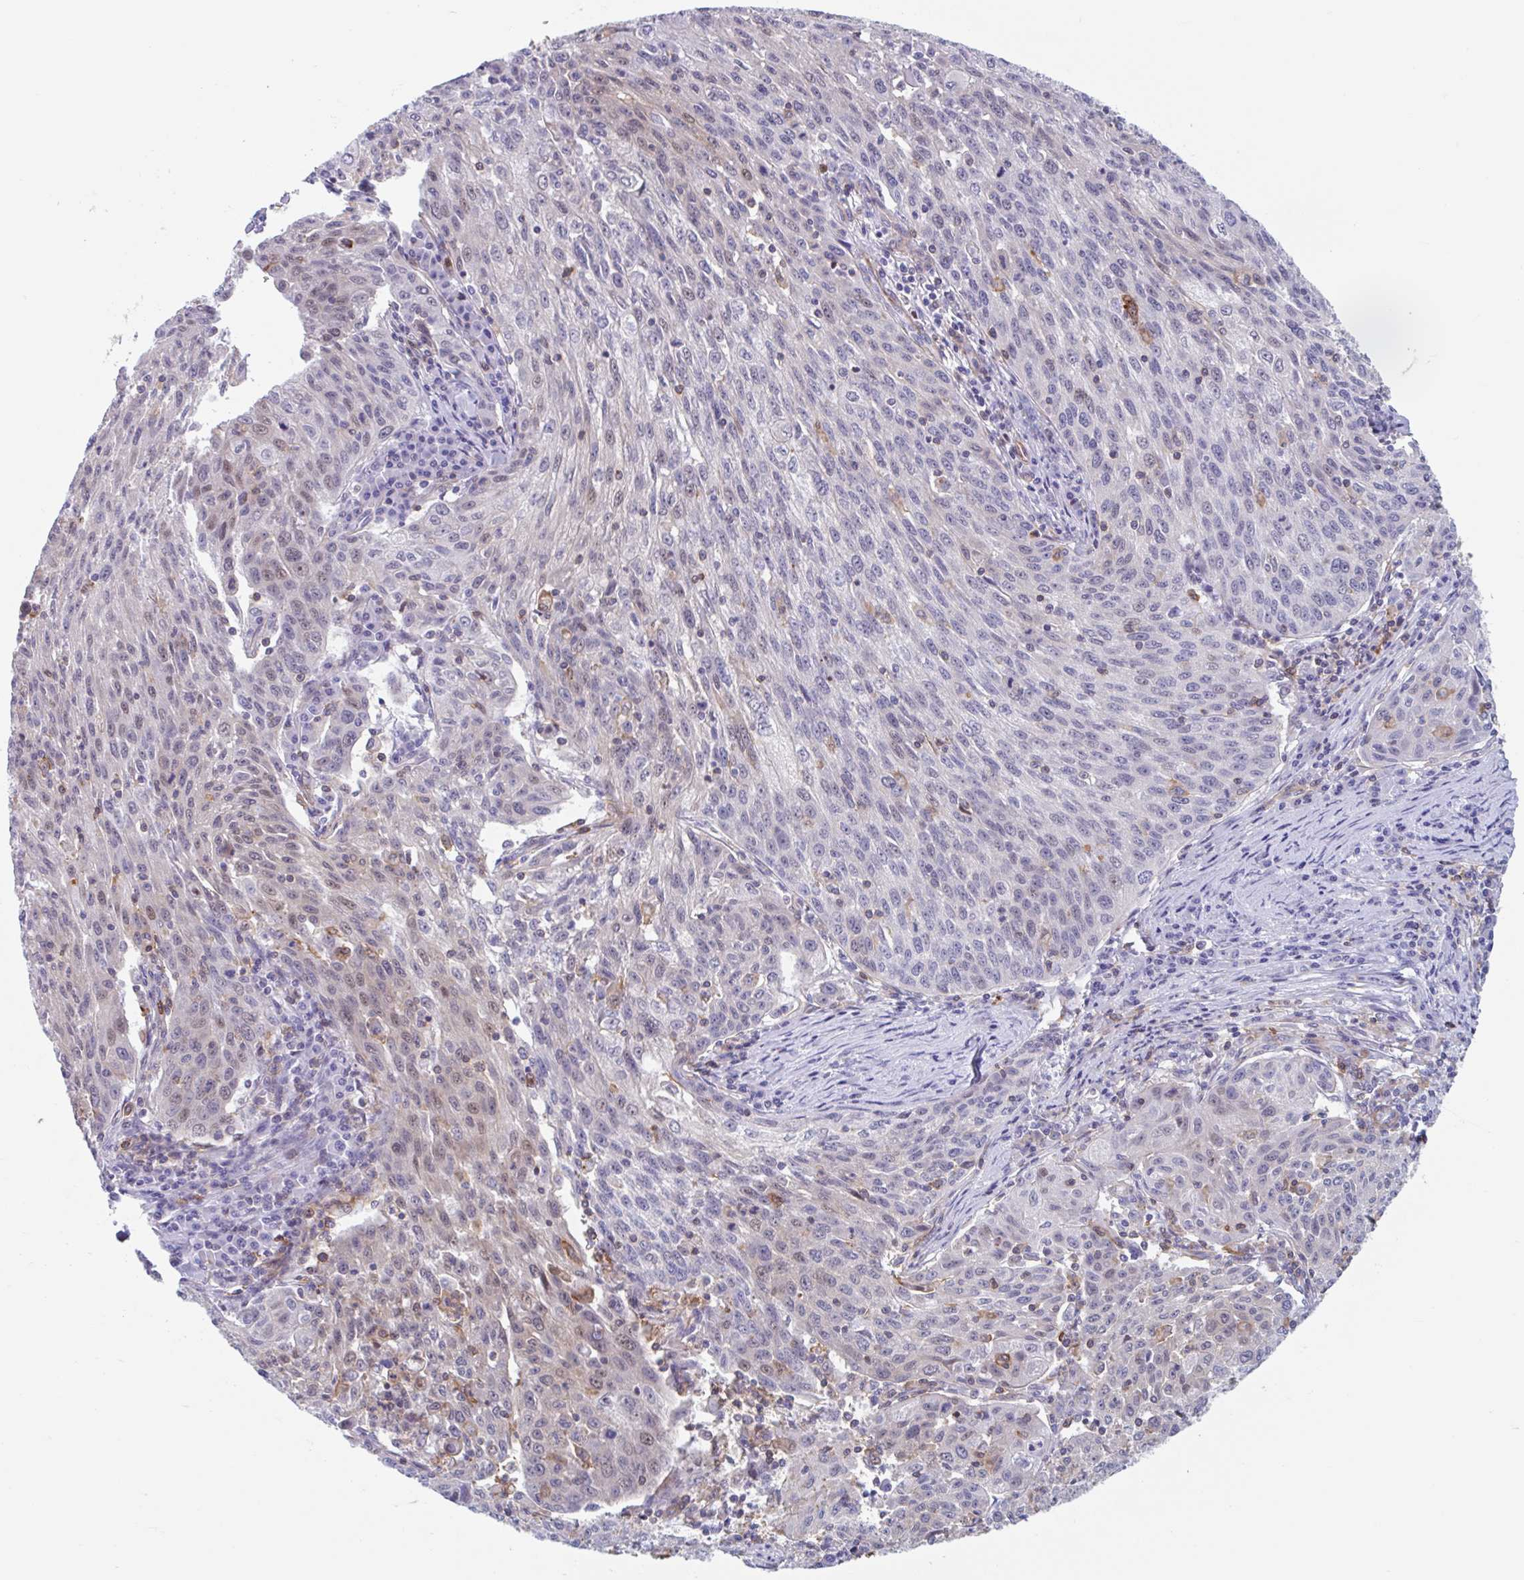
{"staining": {"intensity": "weak", "quantity": "<25%", "location": "nuclear"}, "tissue": "lung cancer", "cell_type": "Tumor cells", "image_type": "cancer", "snomed": [{"axis": "morphology", "description": "Squamous cell carcinoma, NOS"}, {"axis": "morphology", "description": "Squamous cell carcinoma, metastatic, NOS"}, {"axis": "topography", "description": "Bronchus"}, {"axis": "topography", "description": "Lung"}], "caption": "IHC of human lung metastatic squamous cell carcinoma shows no positivity in tumor cells.", "gene": "EFHD1", "patient": {"sex": "male", "age": 62}}